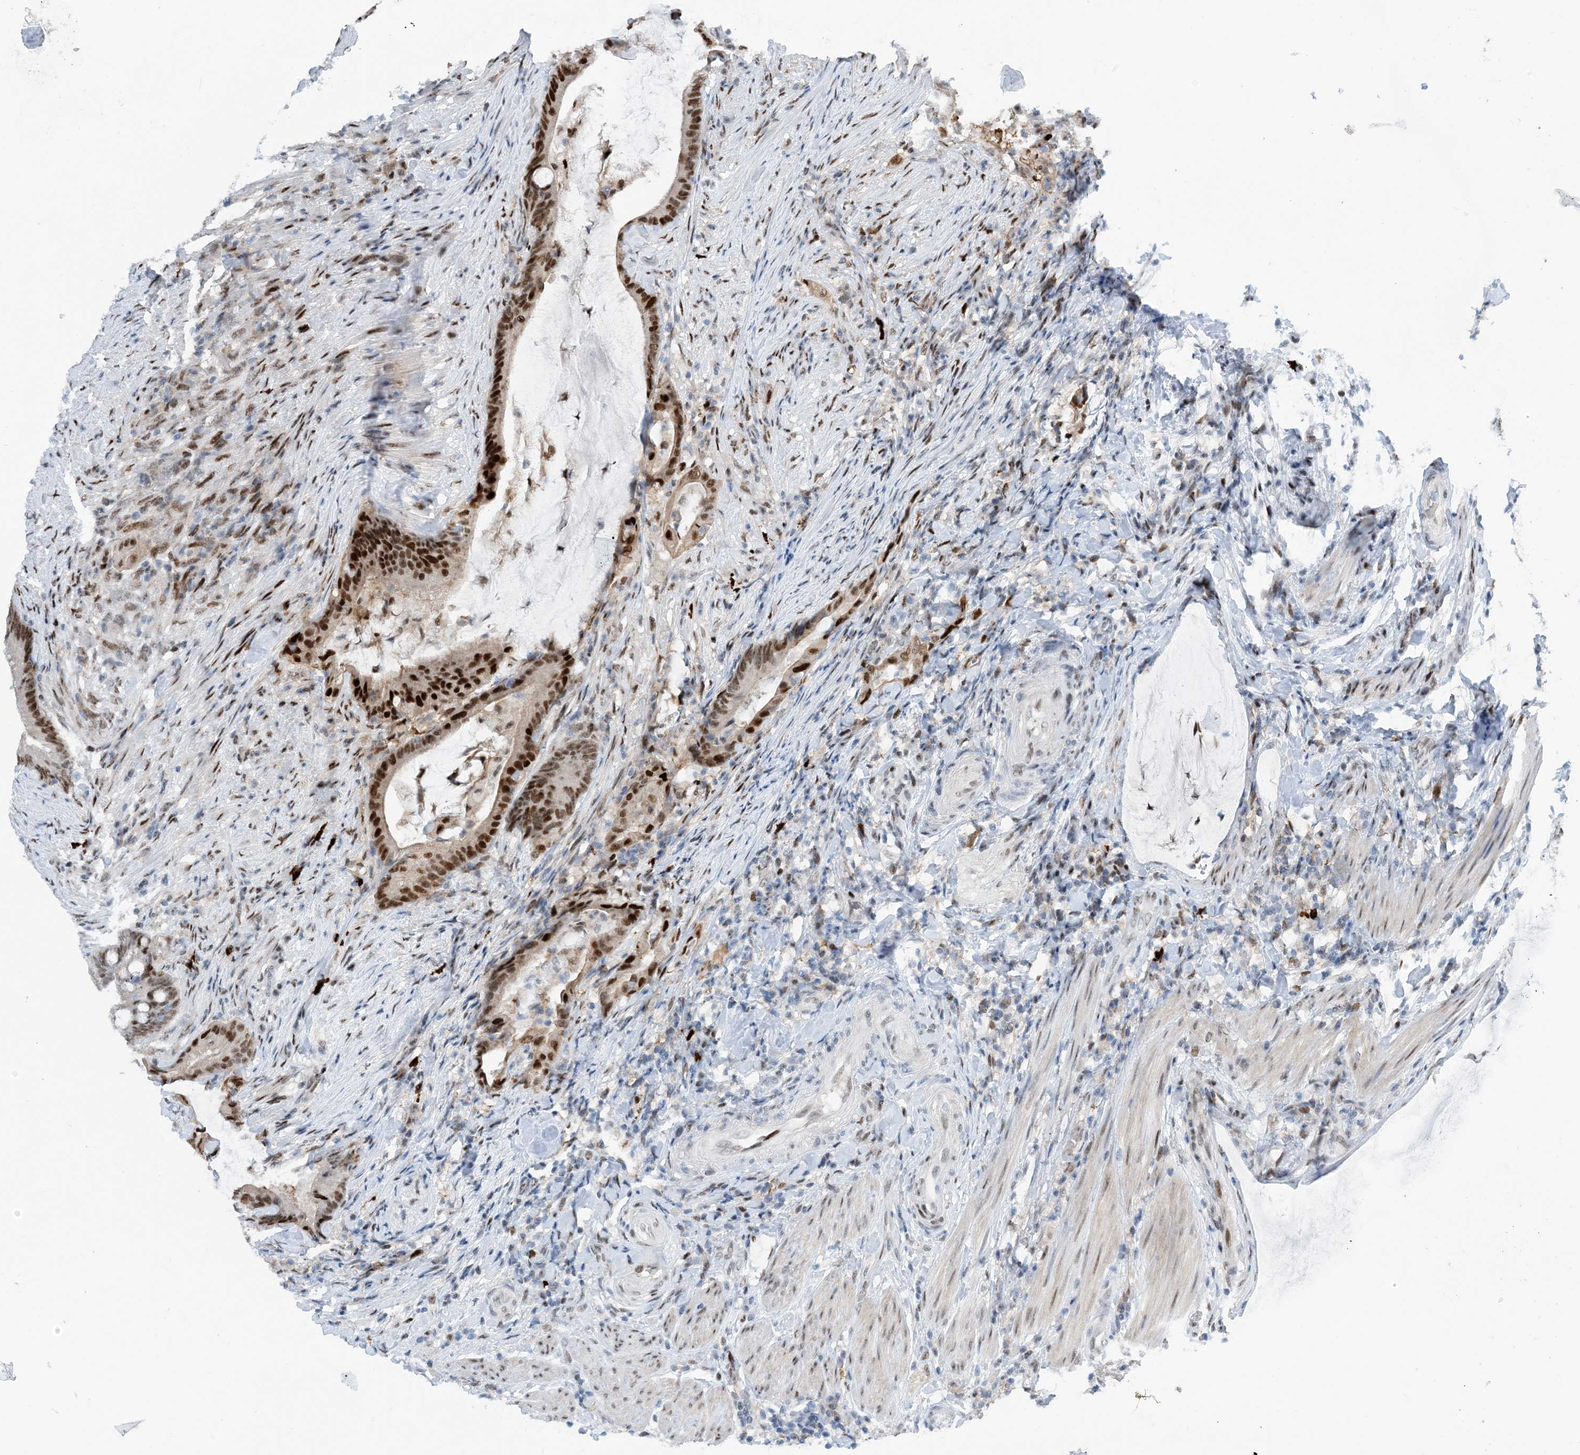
{"staining": {"intensity": "moderate", "quantity": ">75%", "location": "nuclear"}, "tissue": "colorectal cancer", "cell_type": "Tumor cells", "image_type": "cancer", "snomed": [{"axis": "morphology", "description": "Adenocarcinoma, NOS"}, {"axis": "topography", "description": "Colon"}], "caption": "Immunohistochemical staining of human adenocarcinoma (colorectal) shows medium levels of moderate nuclear staining in about >75% of tumor cells.", "gene": "HEMK1", "patient": {"sex": "female", "age": 66}}